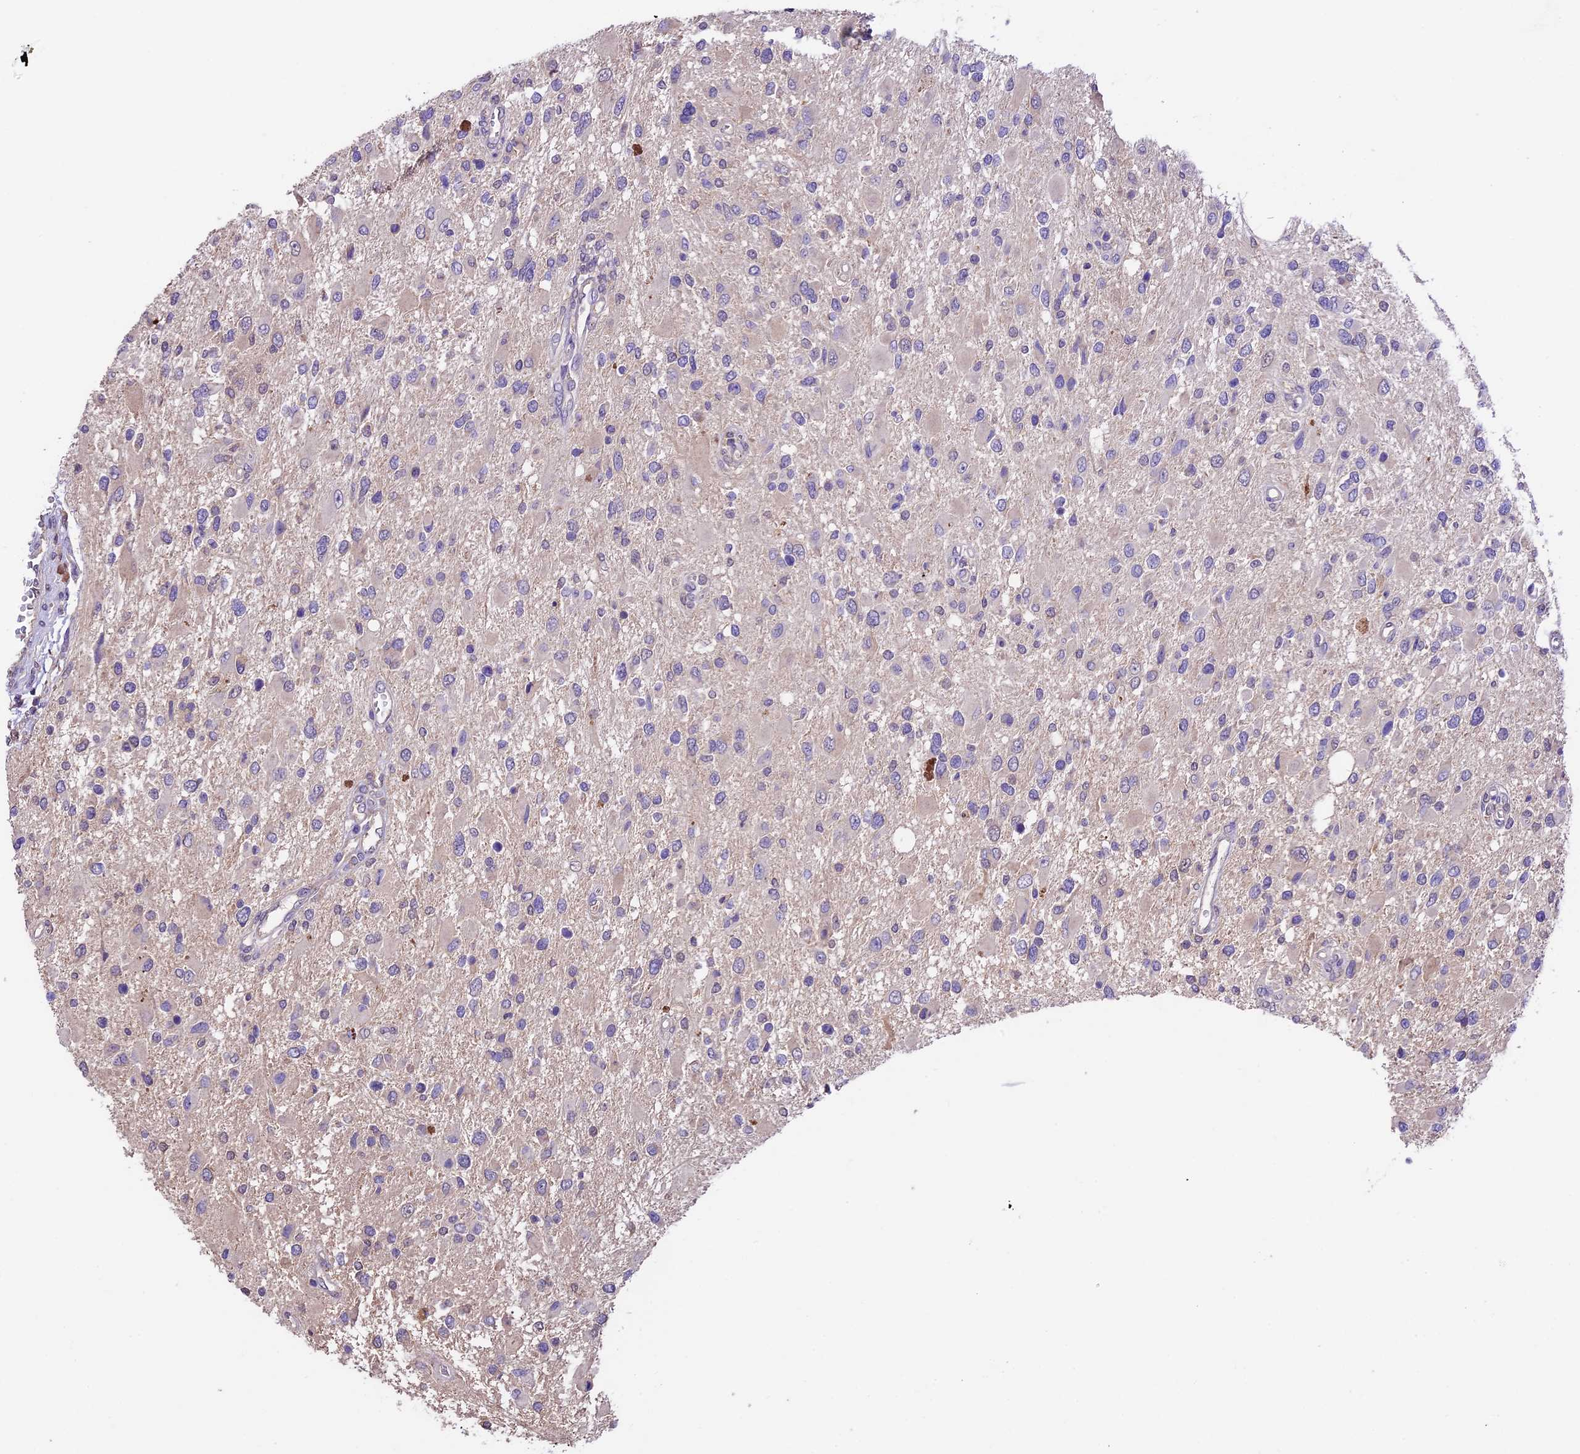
{"staining": {"intensity": "negative", "quantity": "none", "location": "none"}, "tissue": "glioma", "cell_type": "Tumor cells", "image_type": "cancer", "snomed": [{"axis": "morphology", "description": "Glioma, malignant, High grade"}, {"axis": "topography", "description": "Brain"}], "caption": "High power microscopy micrograph of an immunohistochemistry micrograph of glioma, revealing no significant expression in tumor cells.", "gene": "SBNO2", "patient": {"sex": "male", "age": 53}}